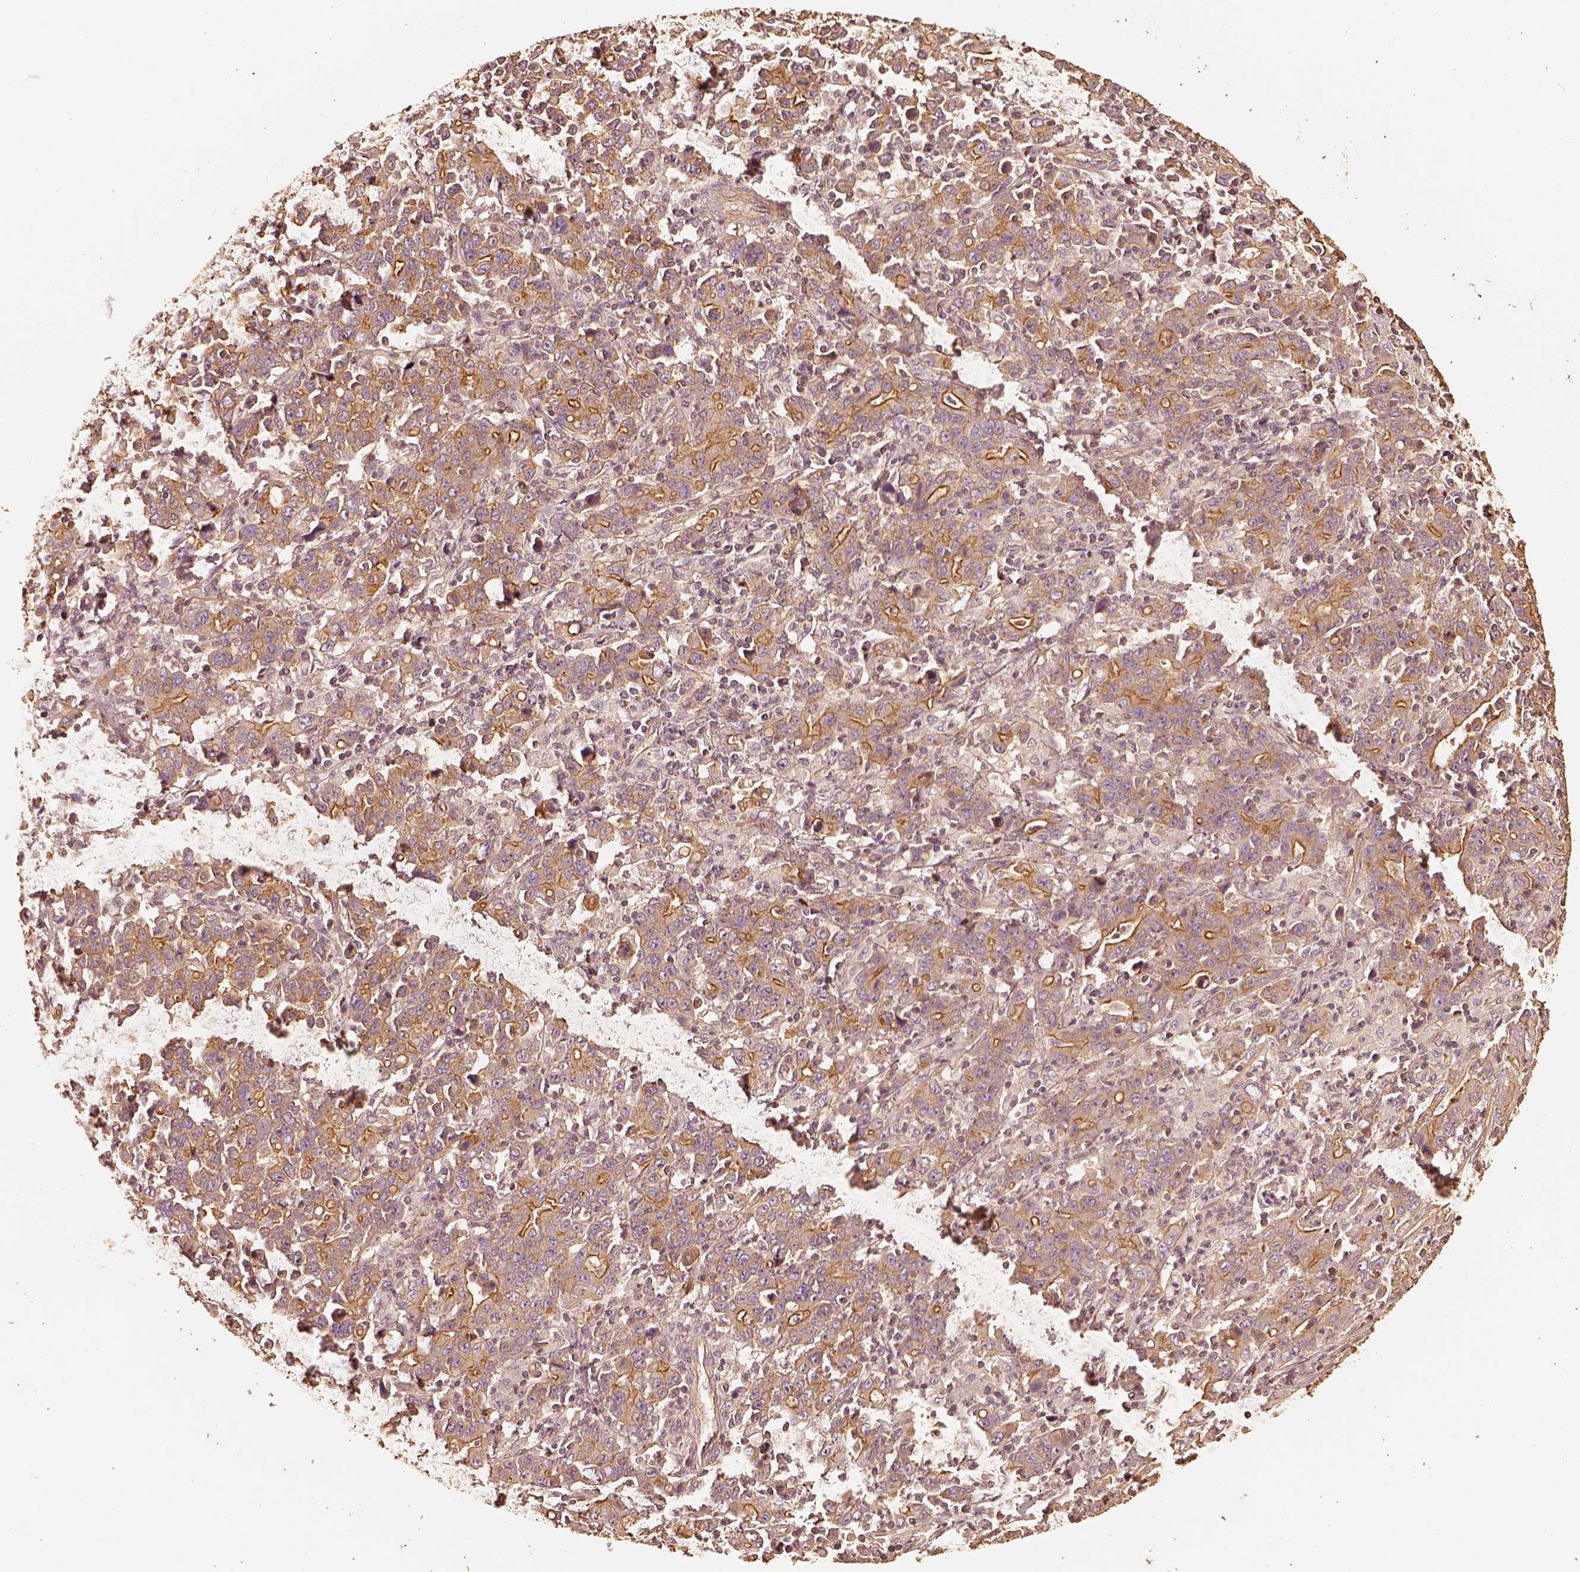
{"staining": {"intensity": "strong", "quantity": "<25%", "location": "cytoplasmic/membranous"}, "tissue": "stomach cancer", "cell_type": "Tumor cells", "image_type": "cancer", "snomed": [{"axis": "morphology", "description": "Adenocarcinoma, NOS"}, {"axis": "topography", "description": "Stomach, upper"}], "caption": "Approximately <25% of tumor cells in adenocarcinoma (stomach) display strong cytoplasmic/membranous protein staining as visualized by brown immunohistochemical staining.", "gene": "WDR7", "patient": {"sex": "male", "age": 69}}